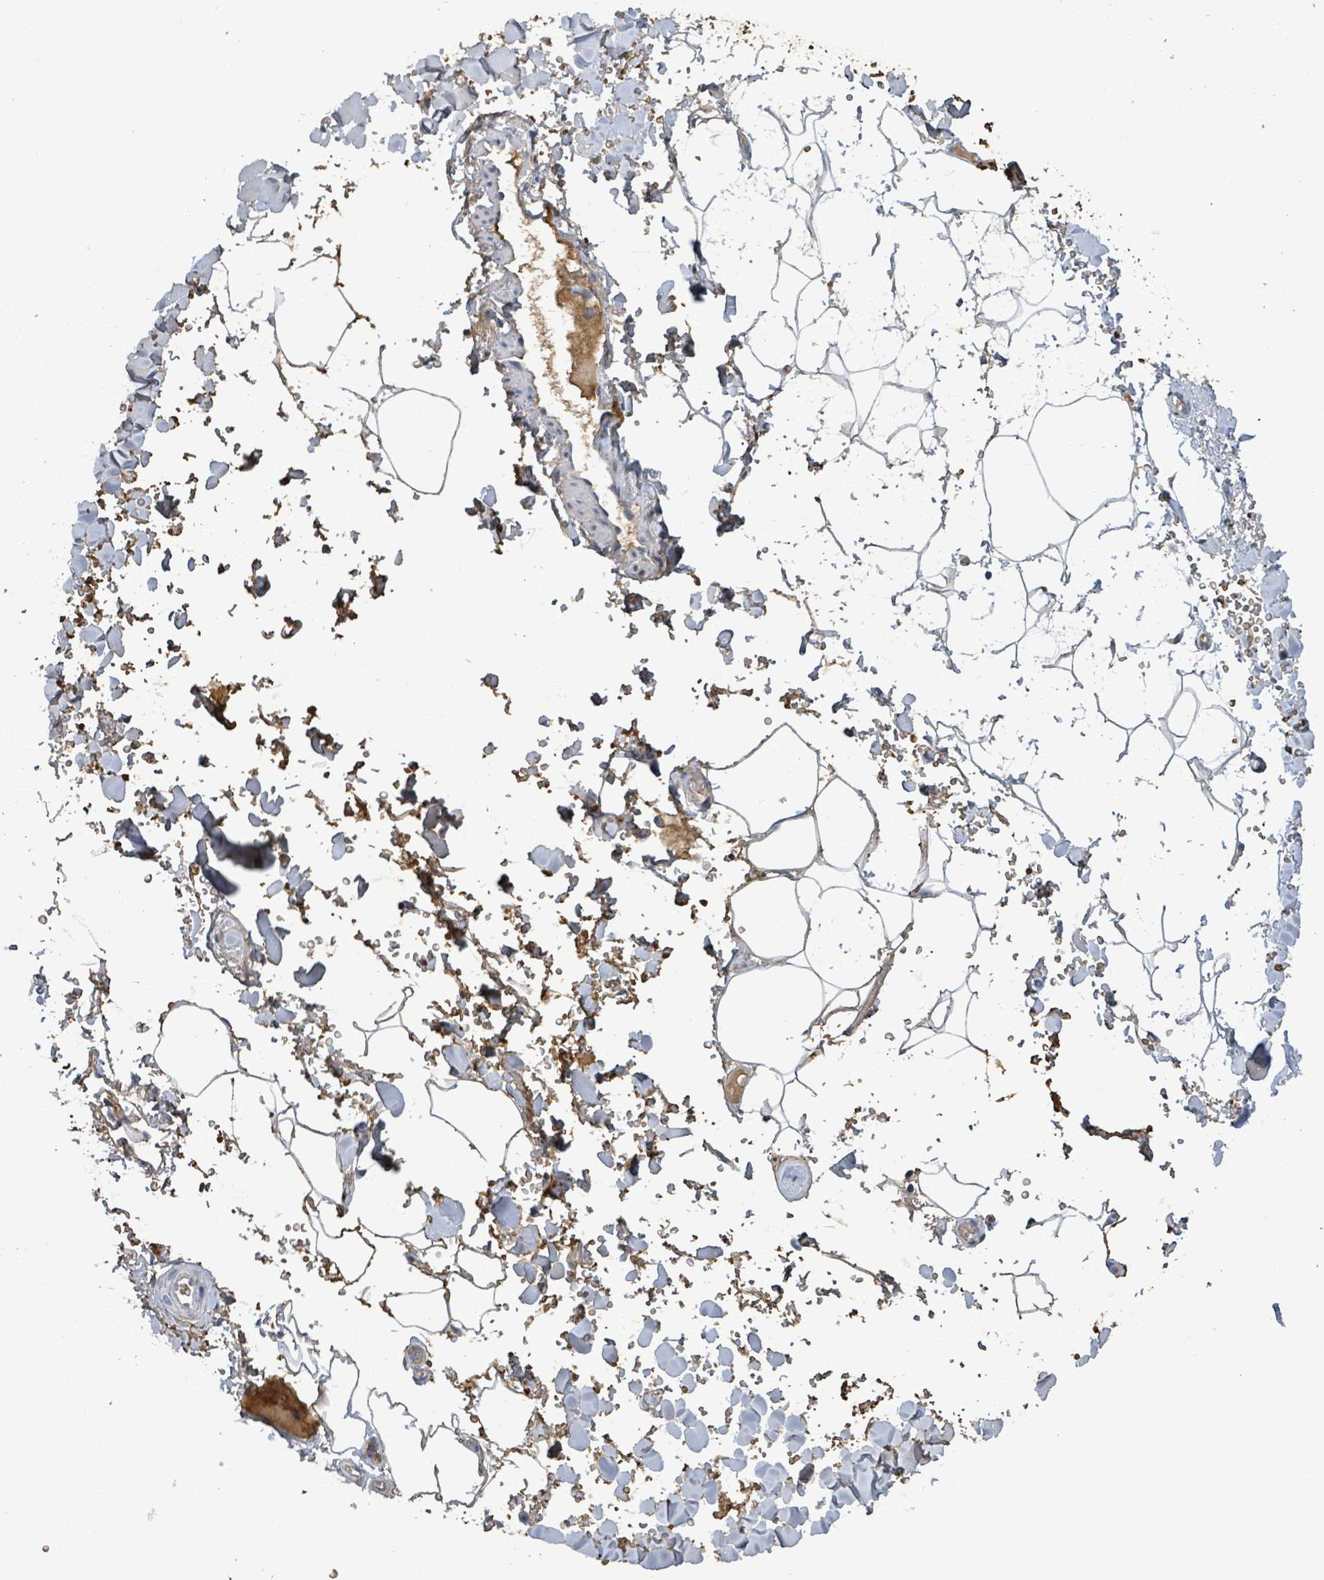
{"staining": {"intensity": "negative", "quantity": "none", "location": "none"}, "tissue": "adipose tissue", "cell_type": "Adipocytes", "image_type": "normal", "snomed": [{"axis": "morphology", "description": "Normal tissue, NOS"}, {"axis": "topography", "description": "Rectum"}, {"axis": "topography", "description": "Peripheral nerve tissue"}], "caption": "This image is of benign adipose tissue stained with IHC to label a protein in brown with the nuclei are counter-stained blue. There is no expression in adipocytes.", "gene": "SEBOX", "patient": {"sex": "female", "age": 69}}